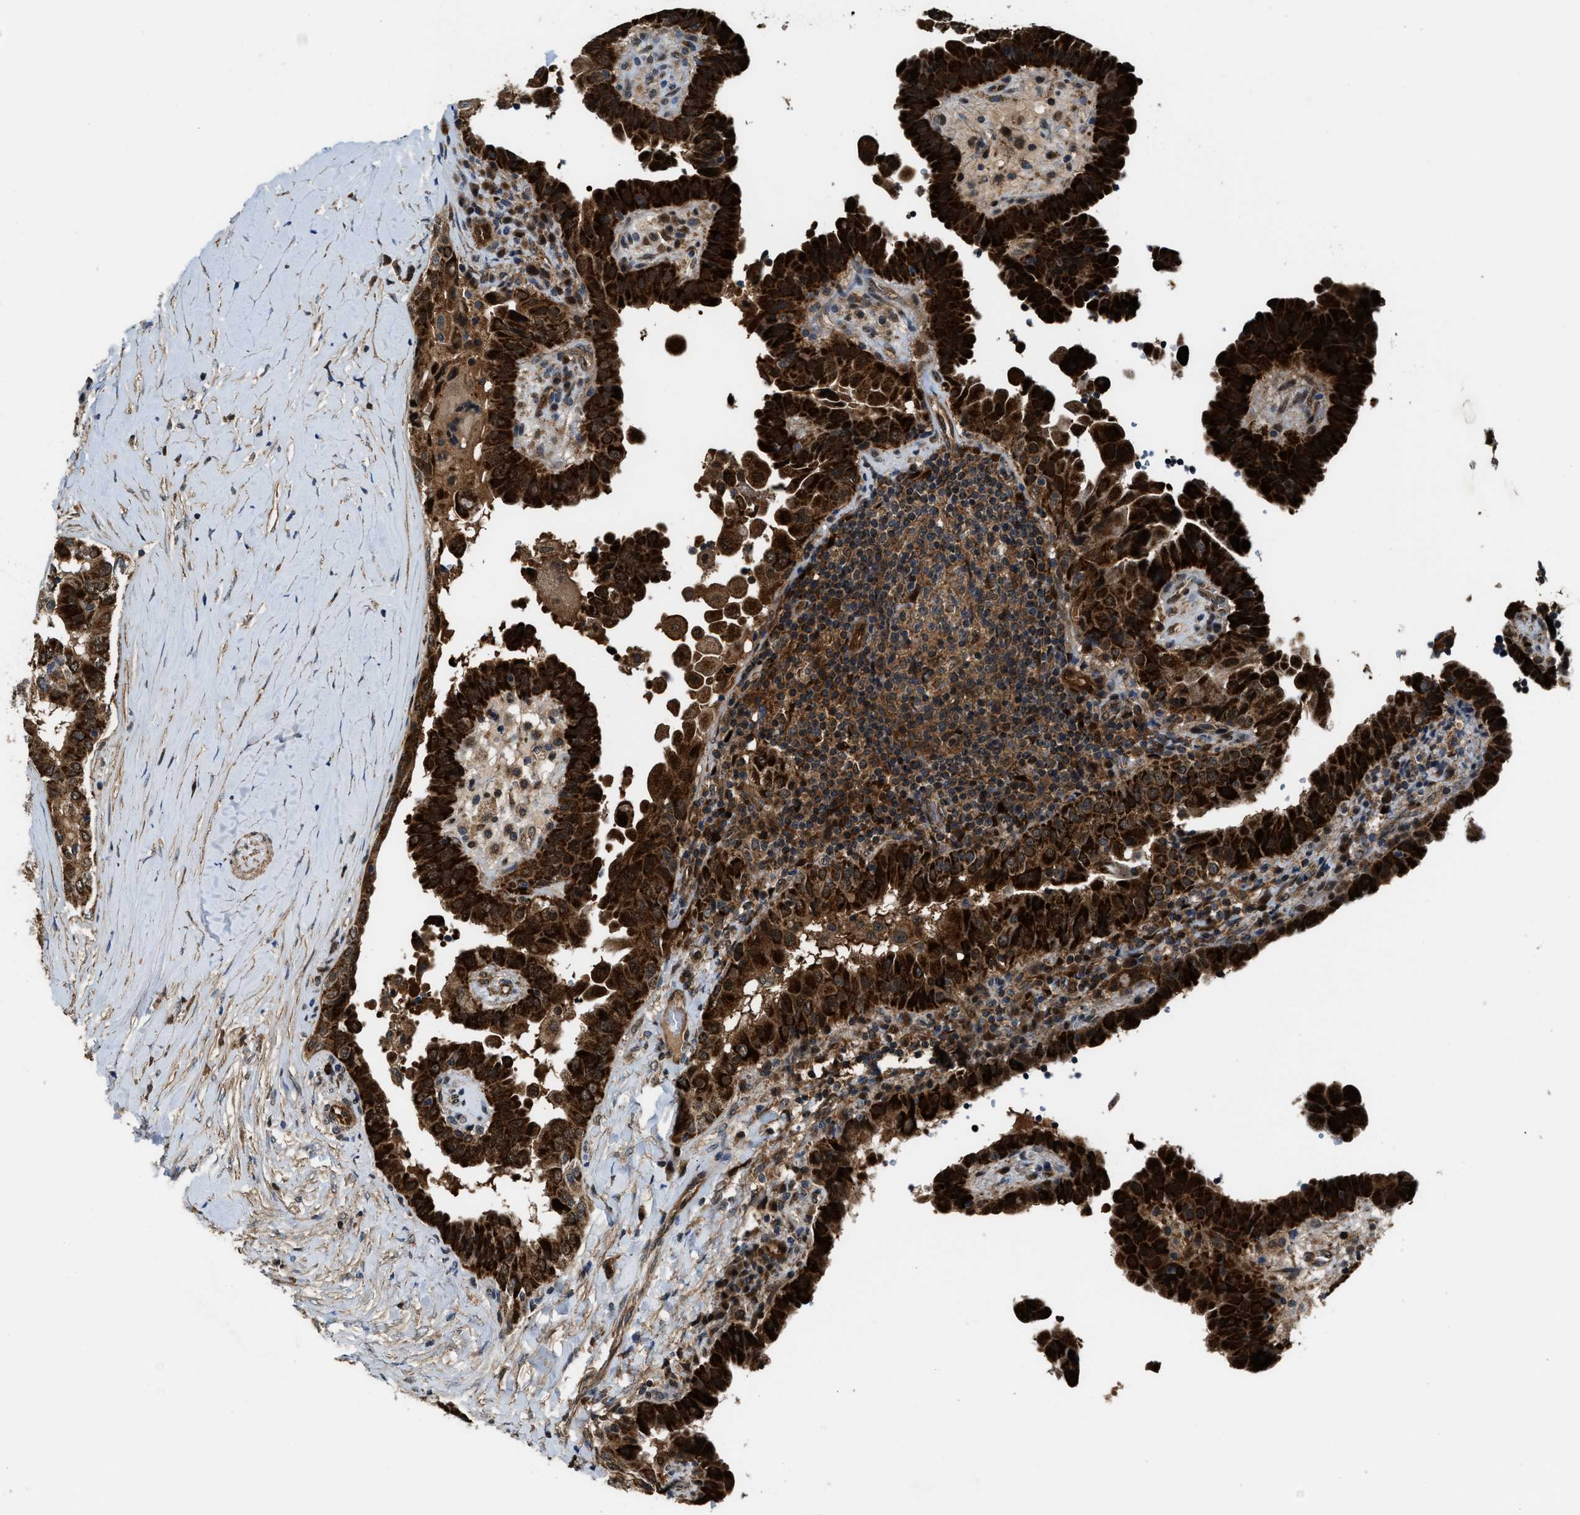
{"staining": {"intensity": "strong", "quantity": ">75%", "location": "cytoplasmic/membranous"}, "tissue": "thyroid cancer", "cell_type": "Tumor cells", "image_type": "cancer", "snomed": [{"axis": "morphology", "description": "Papillary adenocarcinoma, NOS"}, {"axis": "topography", "description": "Thyroid gland"}], "caption": "IHC micrograph of human thyroid papillary adenocarcinoma stained for a protein (brown), which displays high levels of strong cytoplasmic/membranous staining in about >75% of tumor cells.", "gene": "PPA1", "patient": {"sex": "male", "age": 33}}